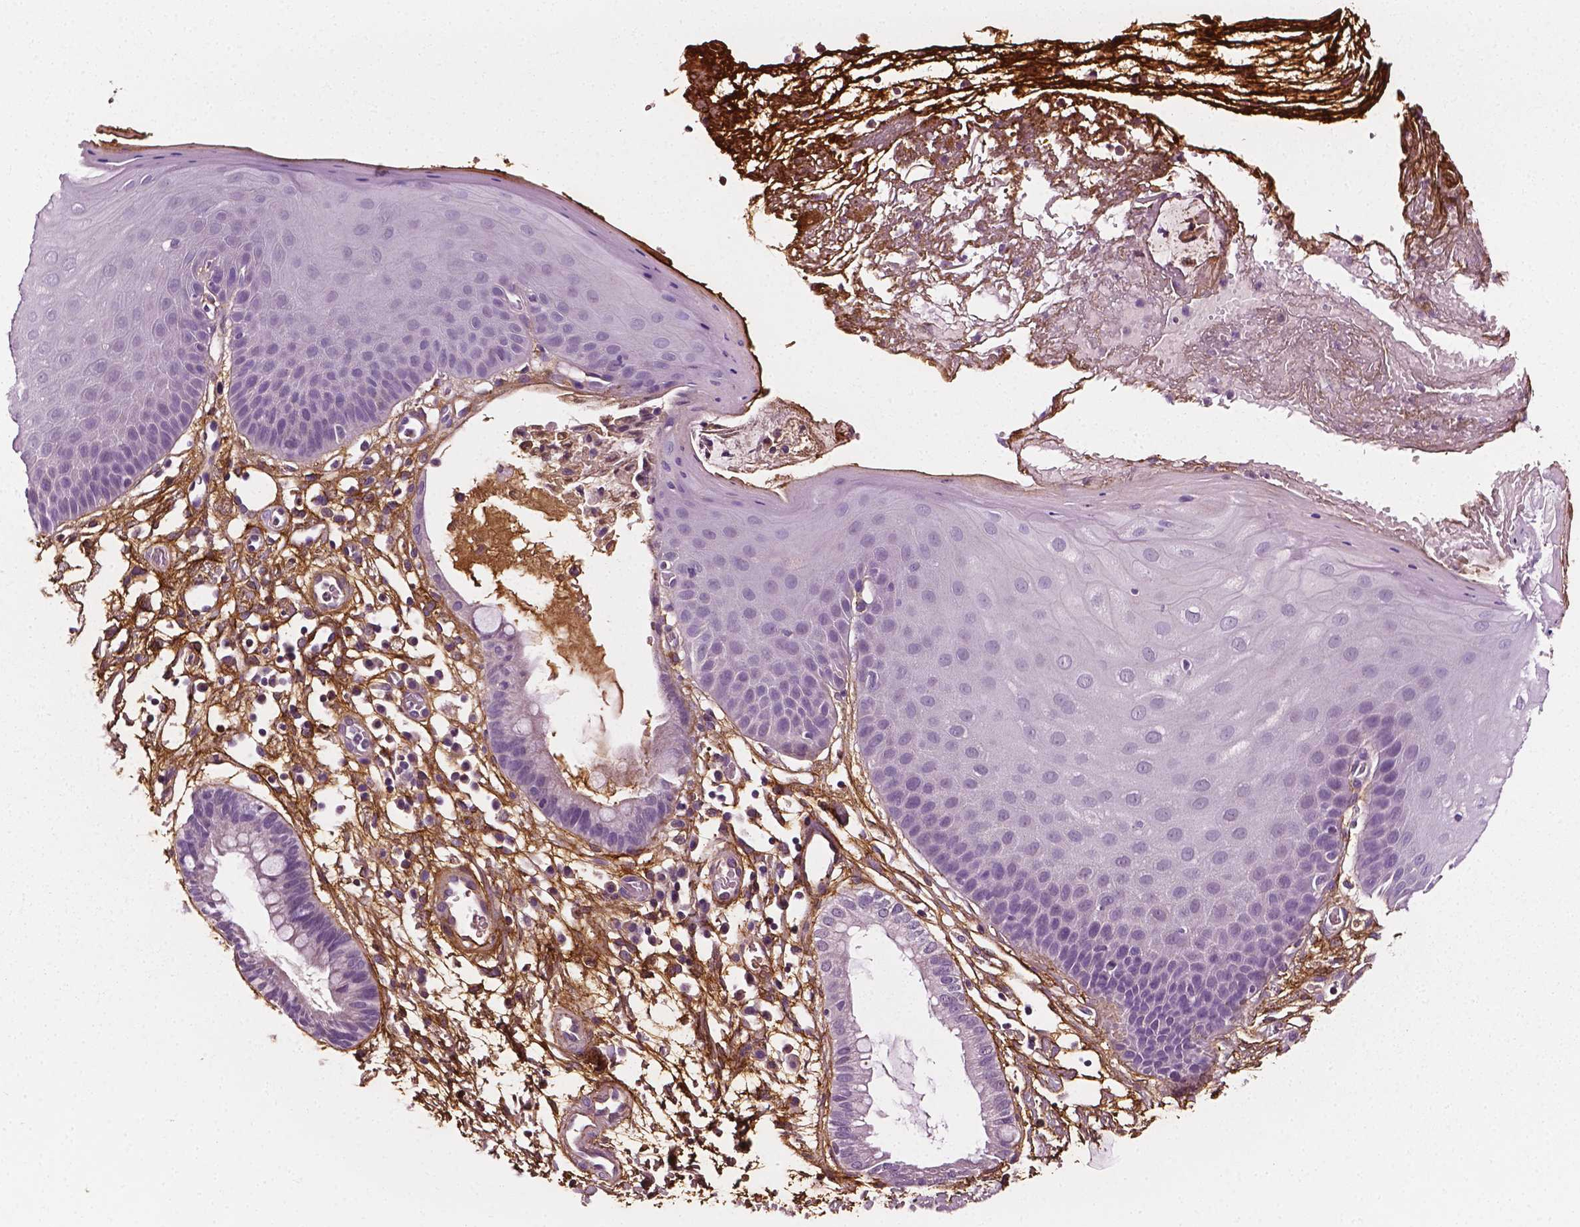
{"staining": {"intensity": "negative", "quantity": "none", "location": "none"}, "tissue": "skin", "cell_type": "Epidermal cells", "image_type": "normal", "snomed": [{"axis": "morphology", "description": "Normal tissue, NOS"}, {"axis": "topography", "description": "Anal"}], "caption": "This is an IHC histopathology image of normal human skin. There is no positivity in epidermal cells.", "gene": "FBLN1", "patient": {"sex": "male", "age": 53}}